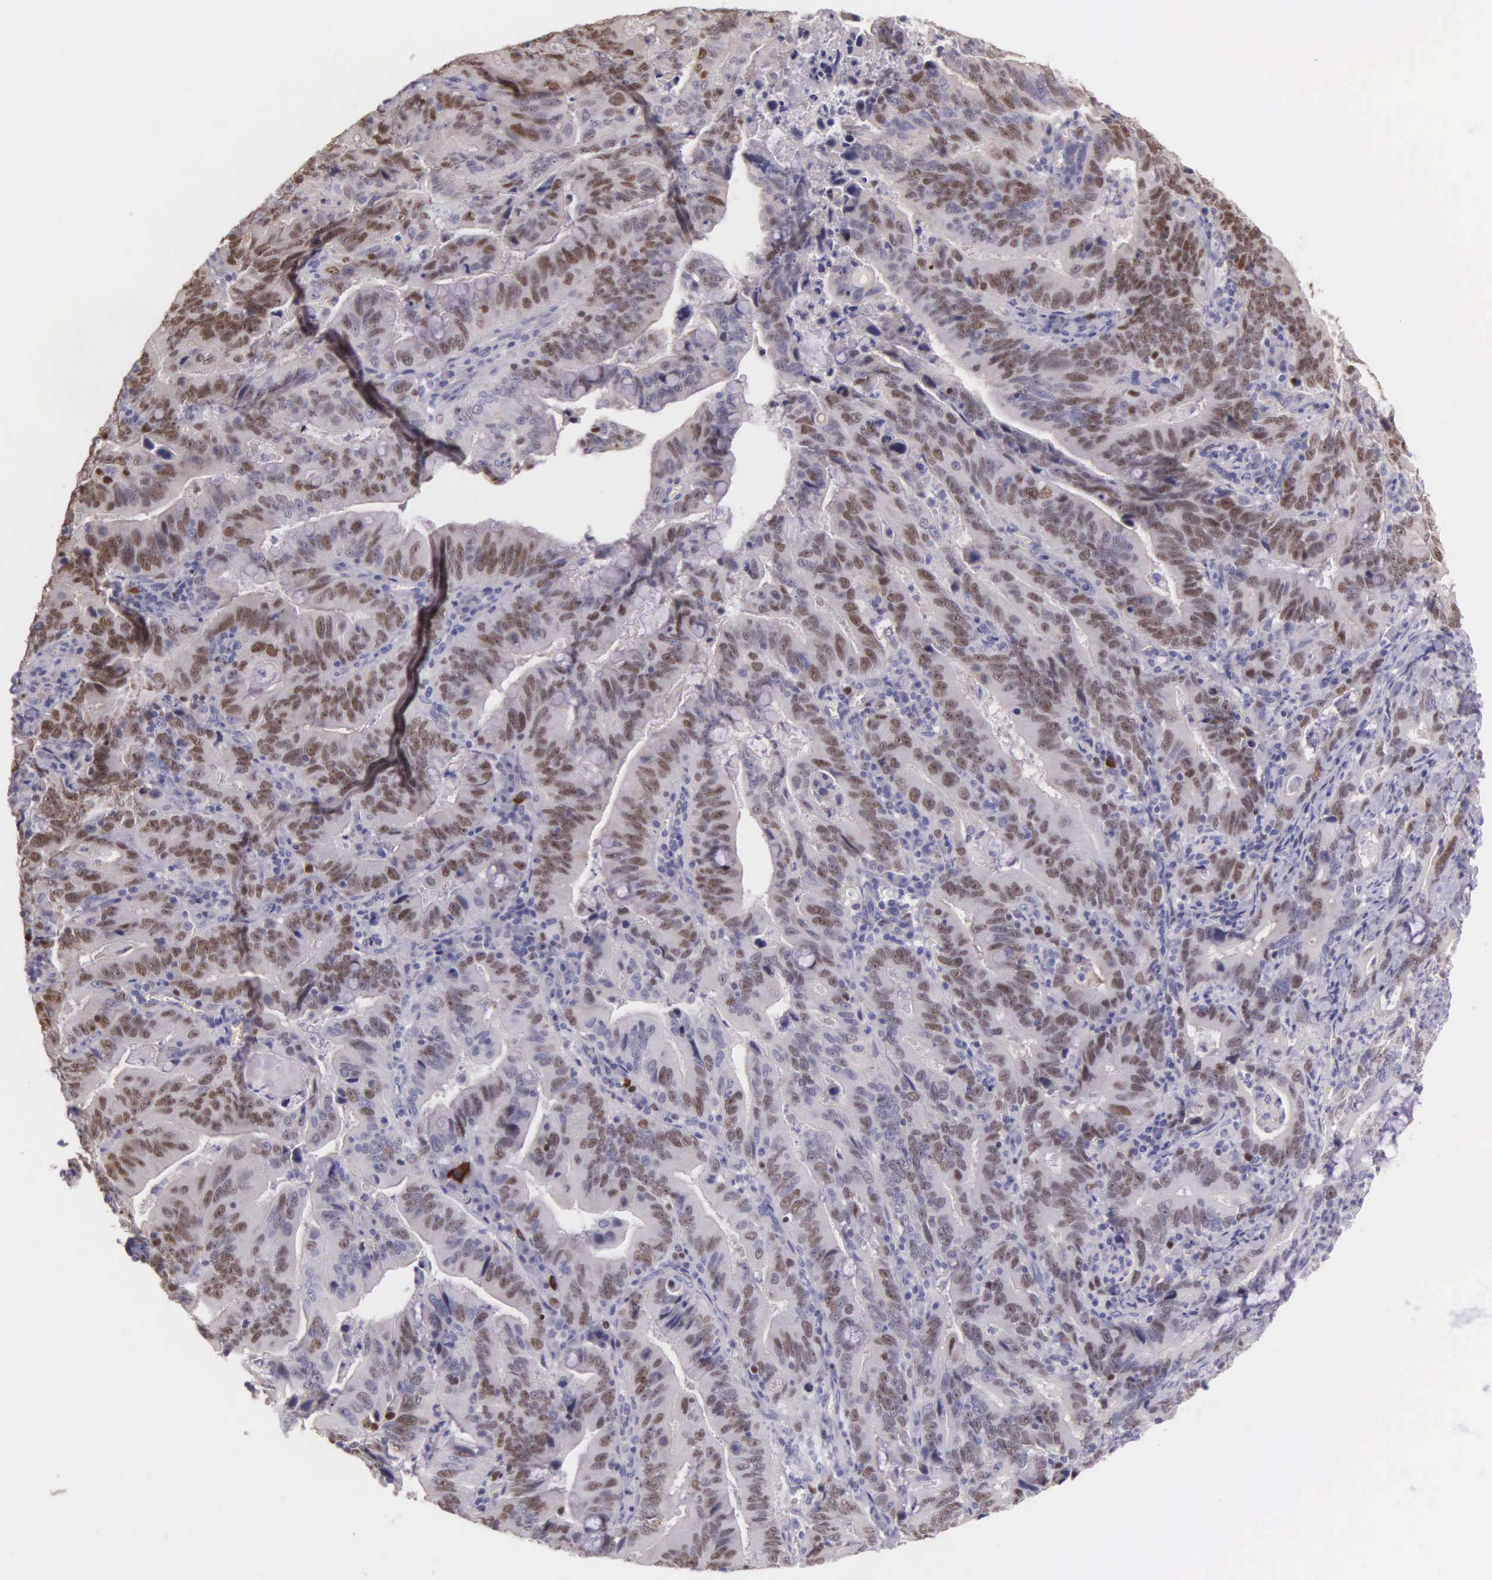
{"staining": {"intensity": "moderate", "quantity": "25%-75%", "location": "nuclear"}, "tissue": "stomach cancer", "cell_type": "Tumor cells", "image_type": "cancer", "snomed": [{"axis": "morphology", "description": "Adenocarcinoma, NOS"}, {"axis": "topography", "description": "Stomach, upper"}], "caption": "Adenocarcinoma (stomach) was stained to show a protein in brown. There is medium levels of moderate nuclear positivity in approximately 25%-75% of tumor cells. The protein is stained brown, and the nuclei are stained in blue (DAB (3,3'-diaminobenzidine) IHC with brightfield microscopy, high magnification).", "gene": "MCM5", "patient": {"sex": "male", "age": 63}}